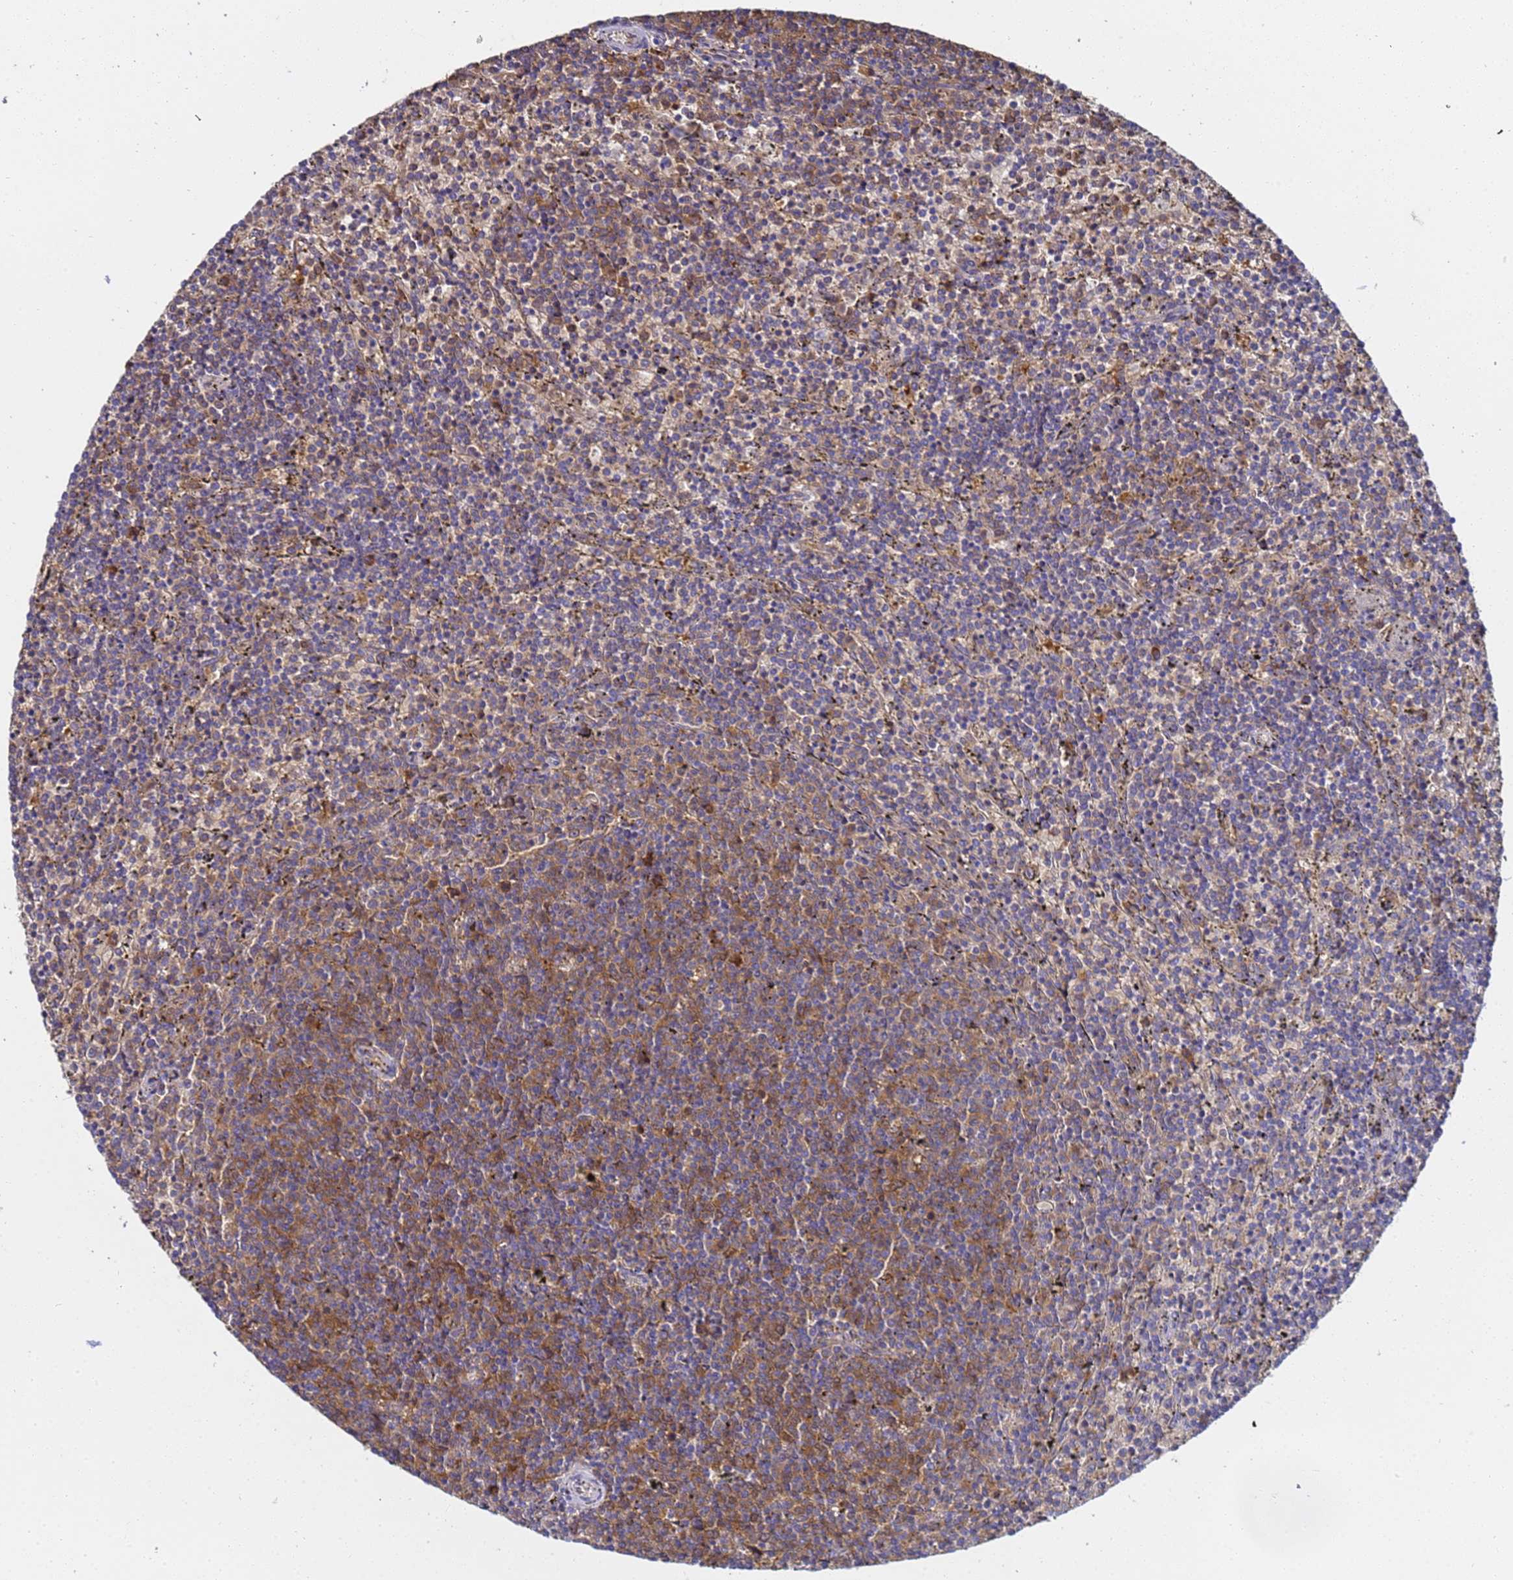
{"staining": {"intensity": "moderate", "quantity": "<25%", "location": "cytoplasmic/membranous"}, "tissue": "lymphoma", "cell_type": "Tumor cells", "image_type": "cancer", "snomed": [{"axis": "morphology", "description": "Malignant lymphoma, non-Hodgkin's type, Low grade"}, {"axis": "topography", "description": "Spleen"}], "caption": "Immunohistochemistry photomicrograph of low-grade malignant lymphoma, non-Hodgkin's type stained for a protein (brown), which demonstrates low levels of moderate cytoplasmic/membranous staining in about <25% of tumor cells.", "gene": "NME1-NME2", "patient": {"sex": "female", "age": 50}}